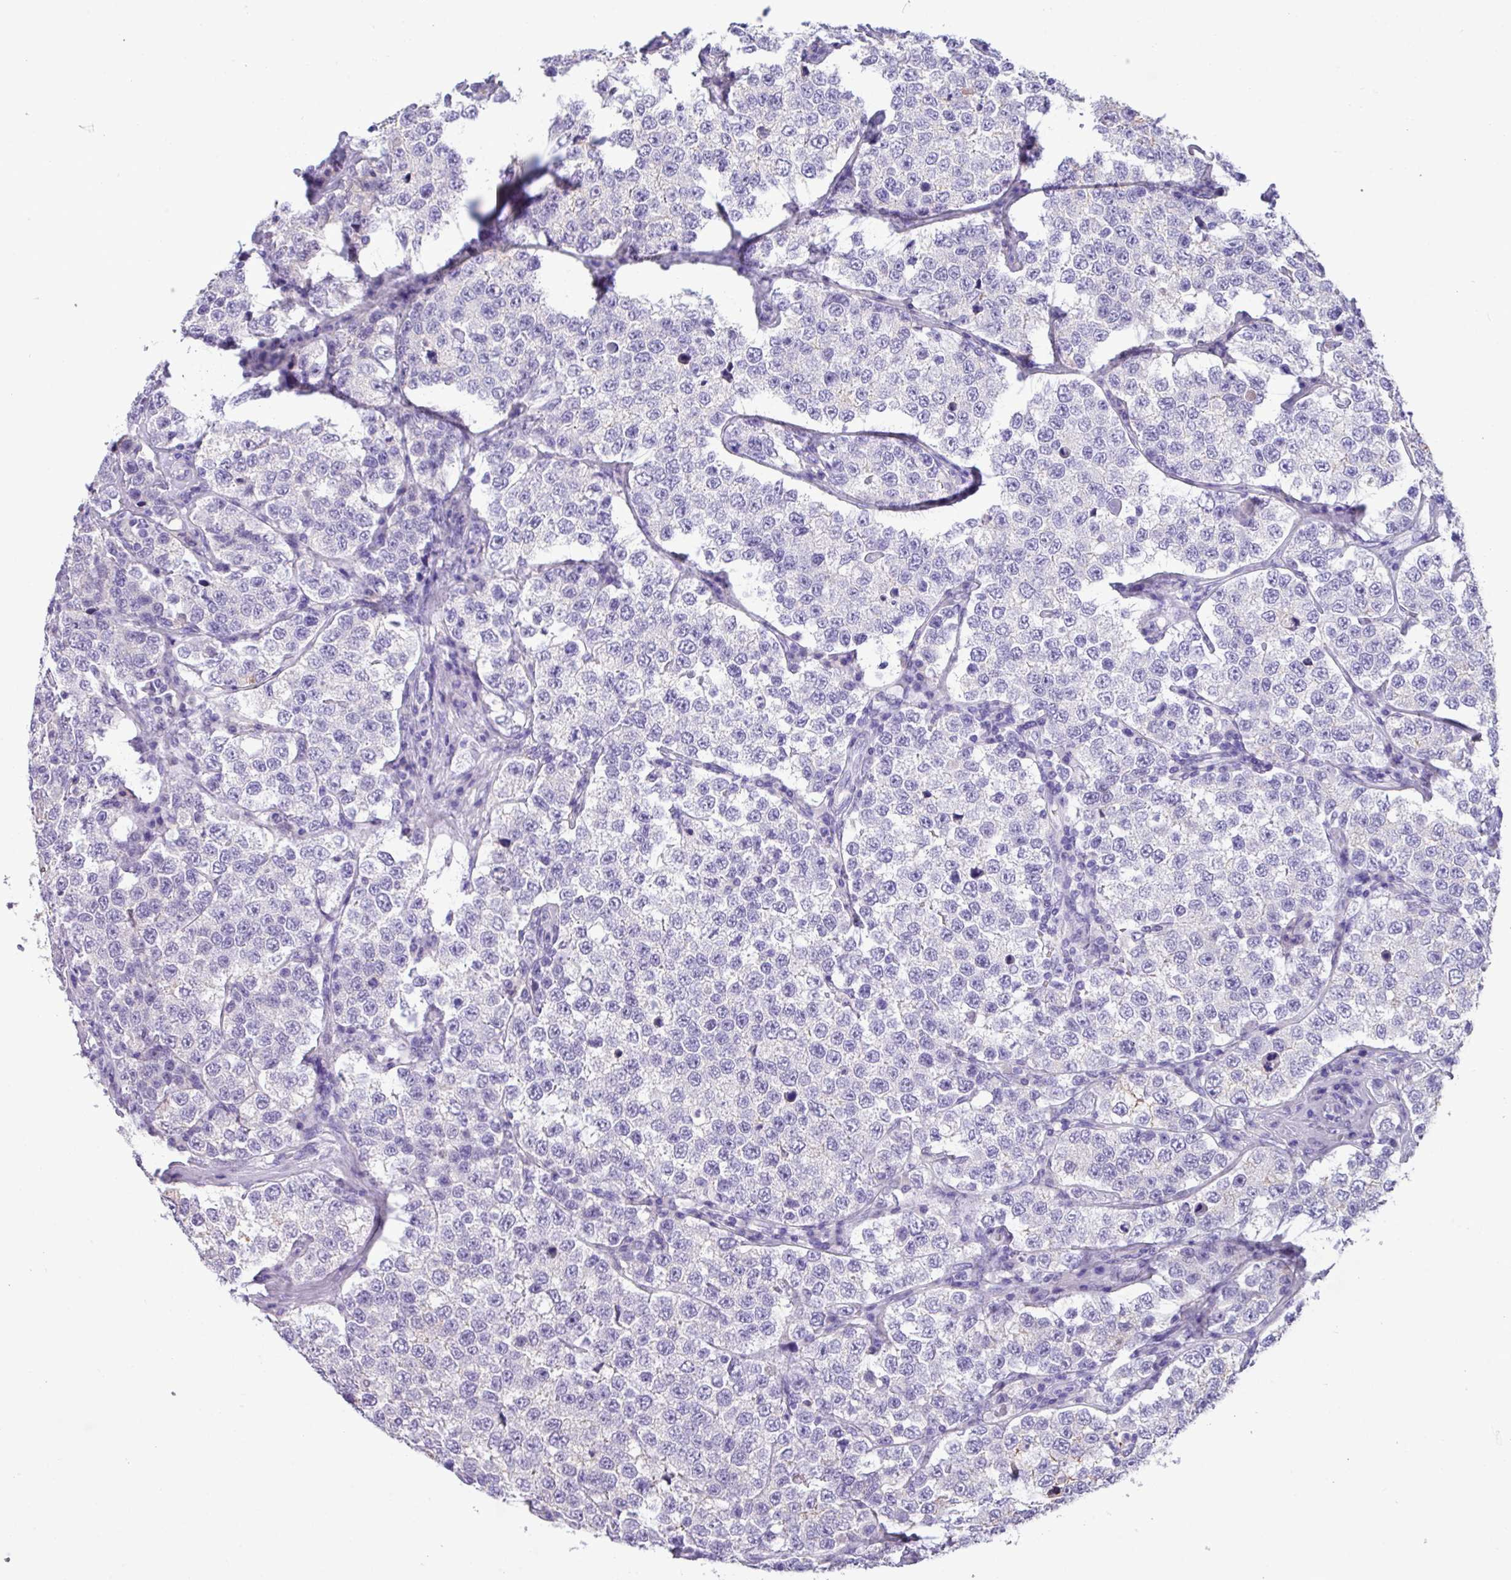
{"staining": {"intensity": "negative", "quantity": "none", "location": "none"}, "tissue": "stomach cancer", "cell_type": "Tumor cells", "image_type": "cancer", "snomed": [{"axis": "morphology", "description": "Adenocarcinoma, NOS"}, {"axis": "topography", "description": "Stomach"}], "caption": "Human stomach adenocarcinoma stained for a protein using immunohistochemistry demonstrates no positivity in tumor cells.", "gene": "EPCAM", "patient": {"sex": "male", "age": 55}}